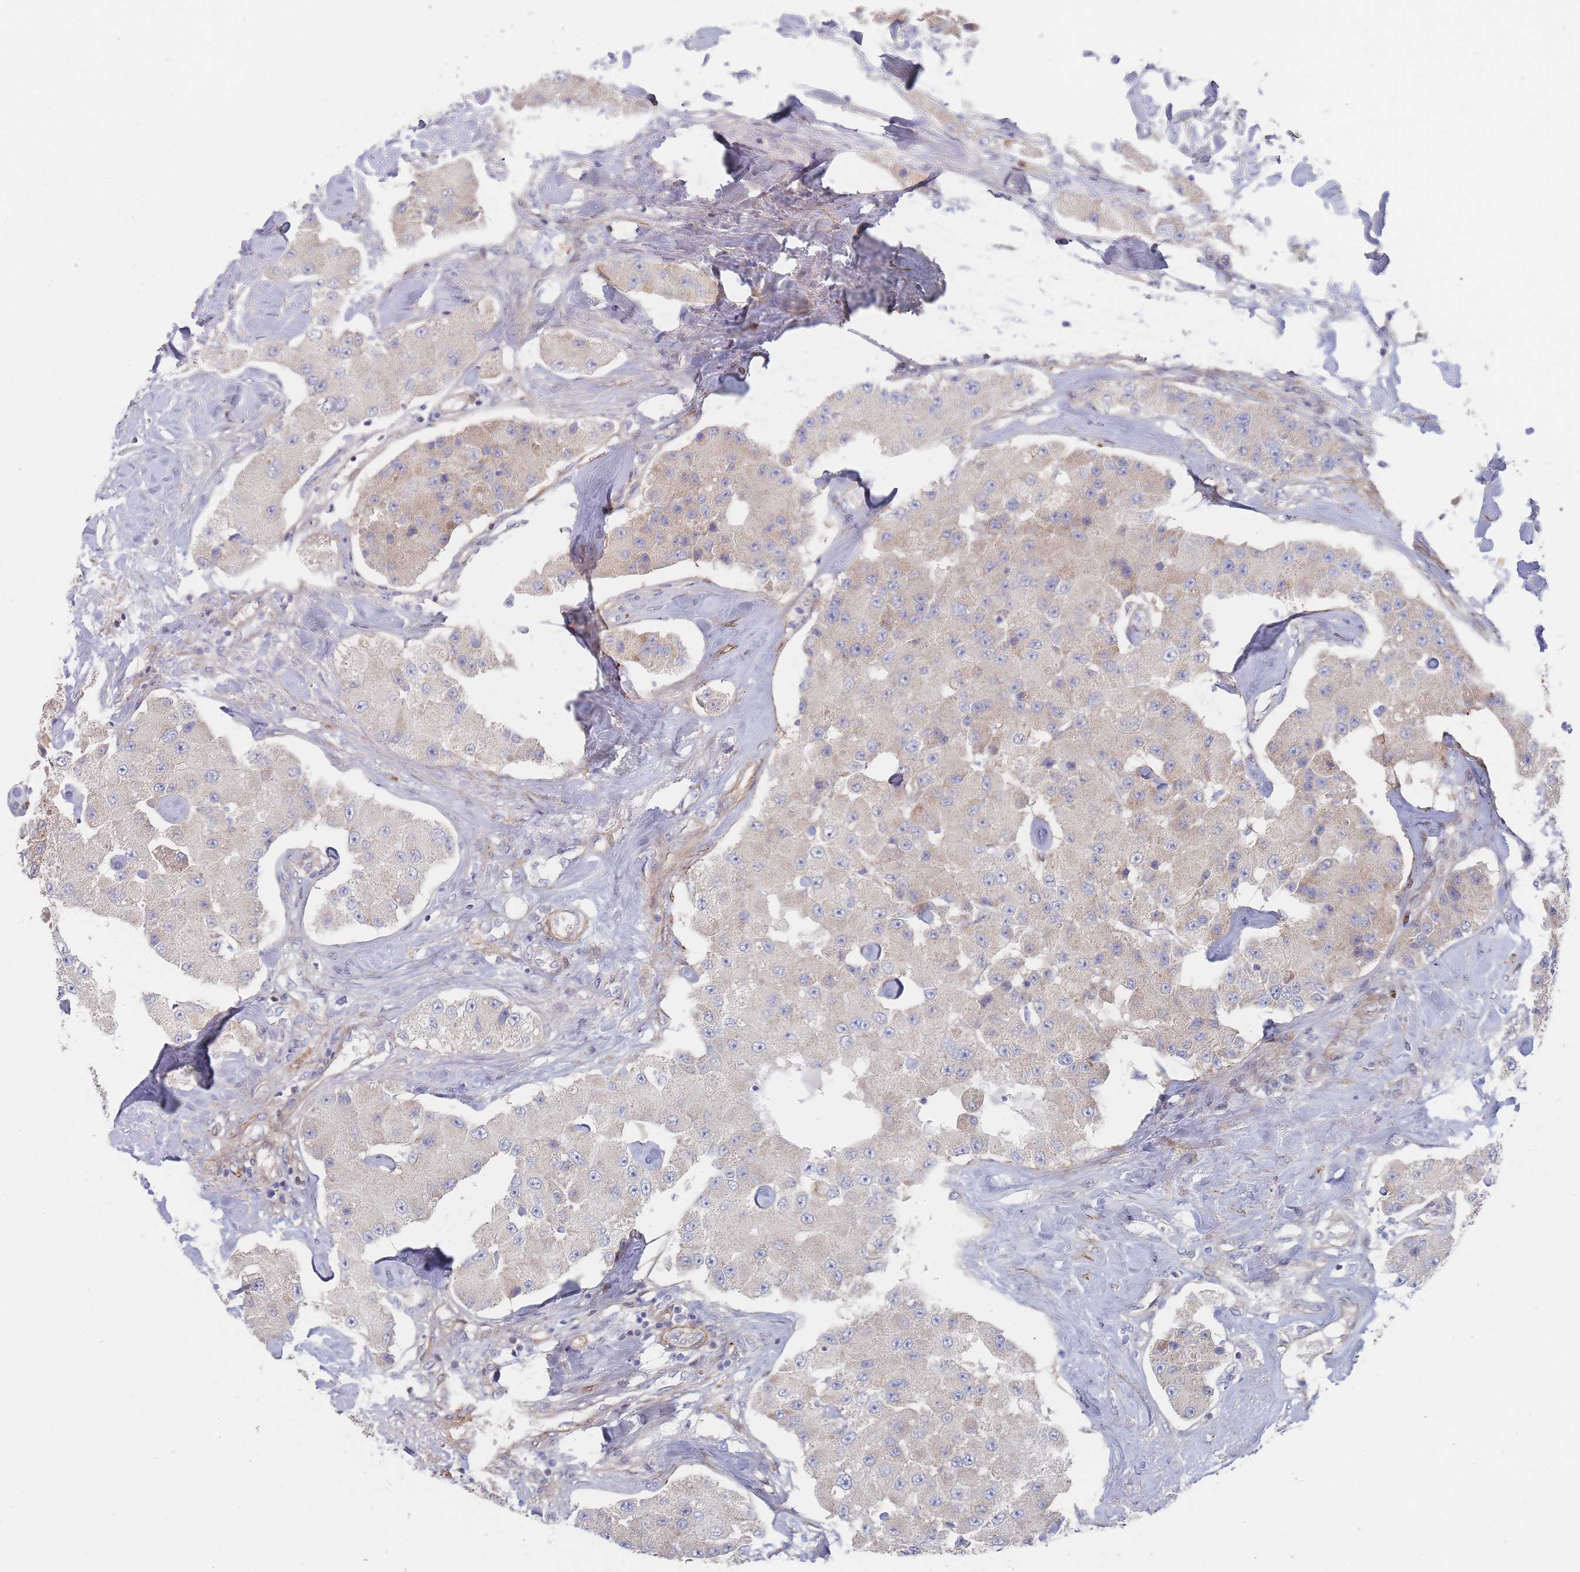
{"staining": {"intensity": "negative", "quantity": "none", "location": "none"}, "tissue": "carcinoid", "cell_type": "Tumor cells", "image_type": "cancer", "snomed": [{"axis": "morphology", "description": "Carcinoid, malignant, NOS"}, {"axis": "topography", "description": "Pancreas"}], "caption": "DAB (3,3'-diaminobenzidine) immunohistochemical staining of human carcinoid demonstrates no significant positivity in tumor cells.", "gene": "G6PC1", "patient": {"sex": "male", "age": 41}}